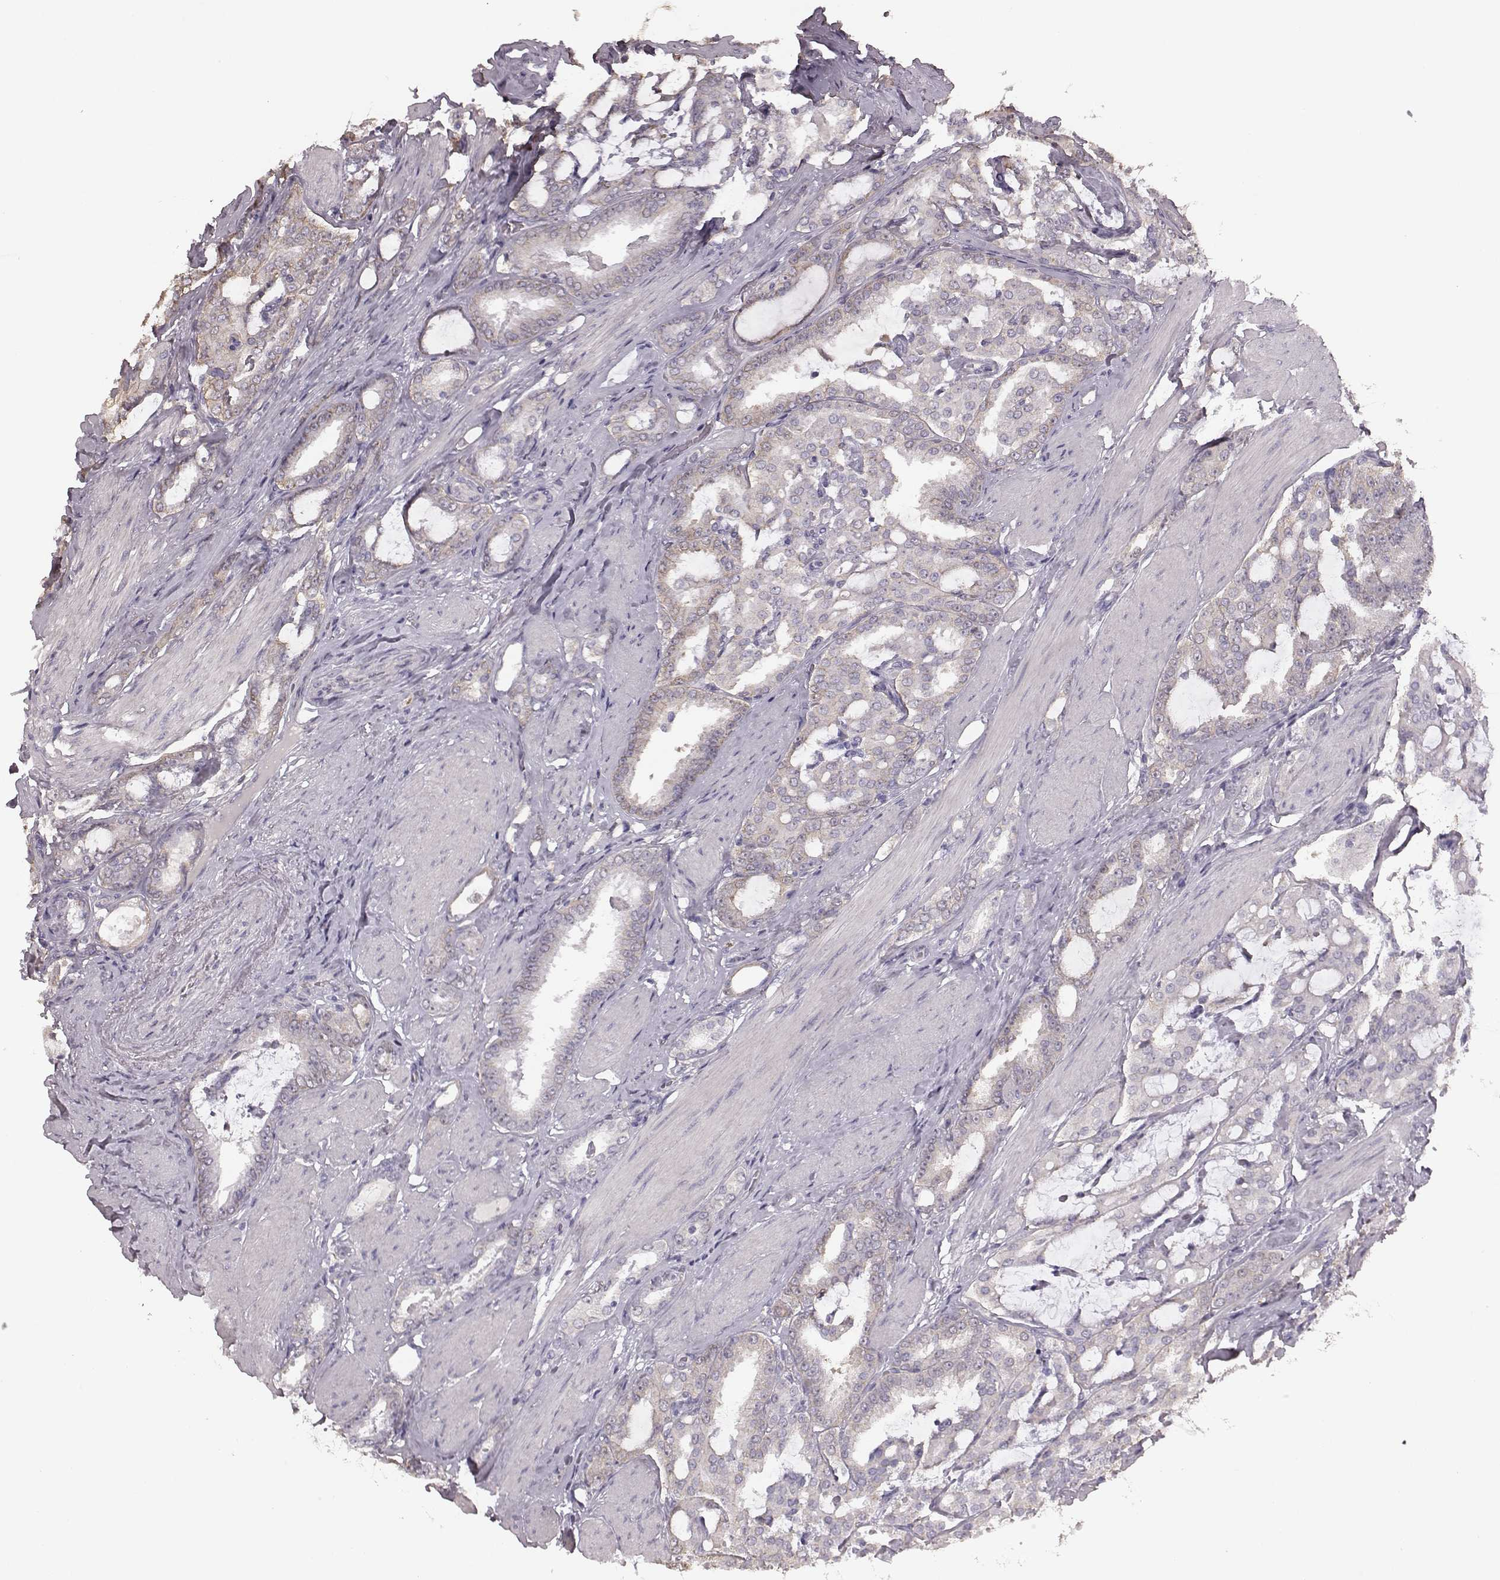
{"staining": {"intensity": "weak", "quantity": "<25%", "location": "cytoplasmic/membranous"}, "tissue": "prostate cancer", "cell_type": "Tumor cells", "image_type": "cancer", "snomed": [{"axis": "morphology", "description": "Adenocarcinoma, High grade"}, {"axis": "topography", "description": "Prostate"}], "caption": "There is no significant staining in tumor cells of prostate adenocarcinoma (high-grade).", "gene": "PDCD1", "patient": {"sex": "male", "age": 63}}